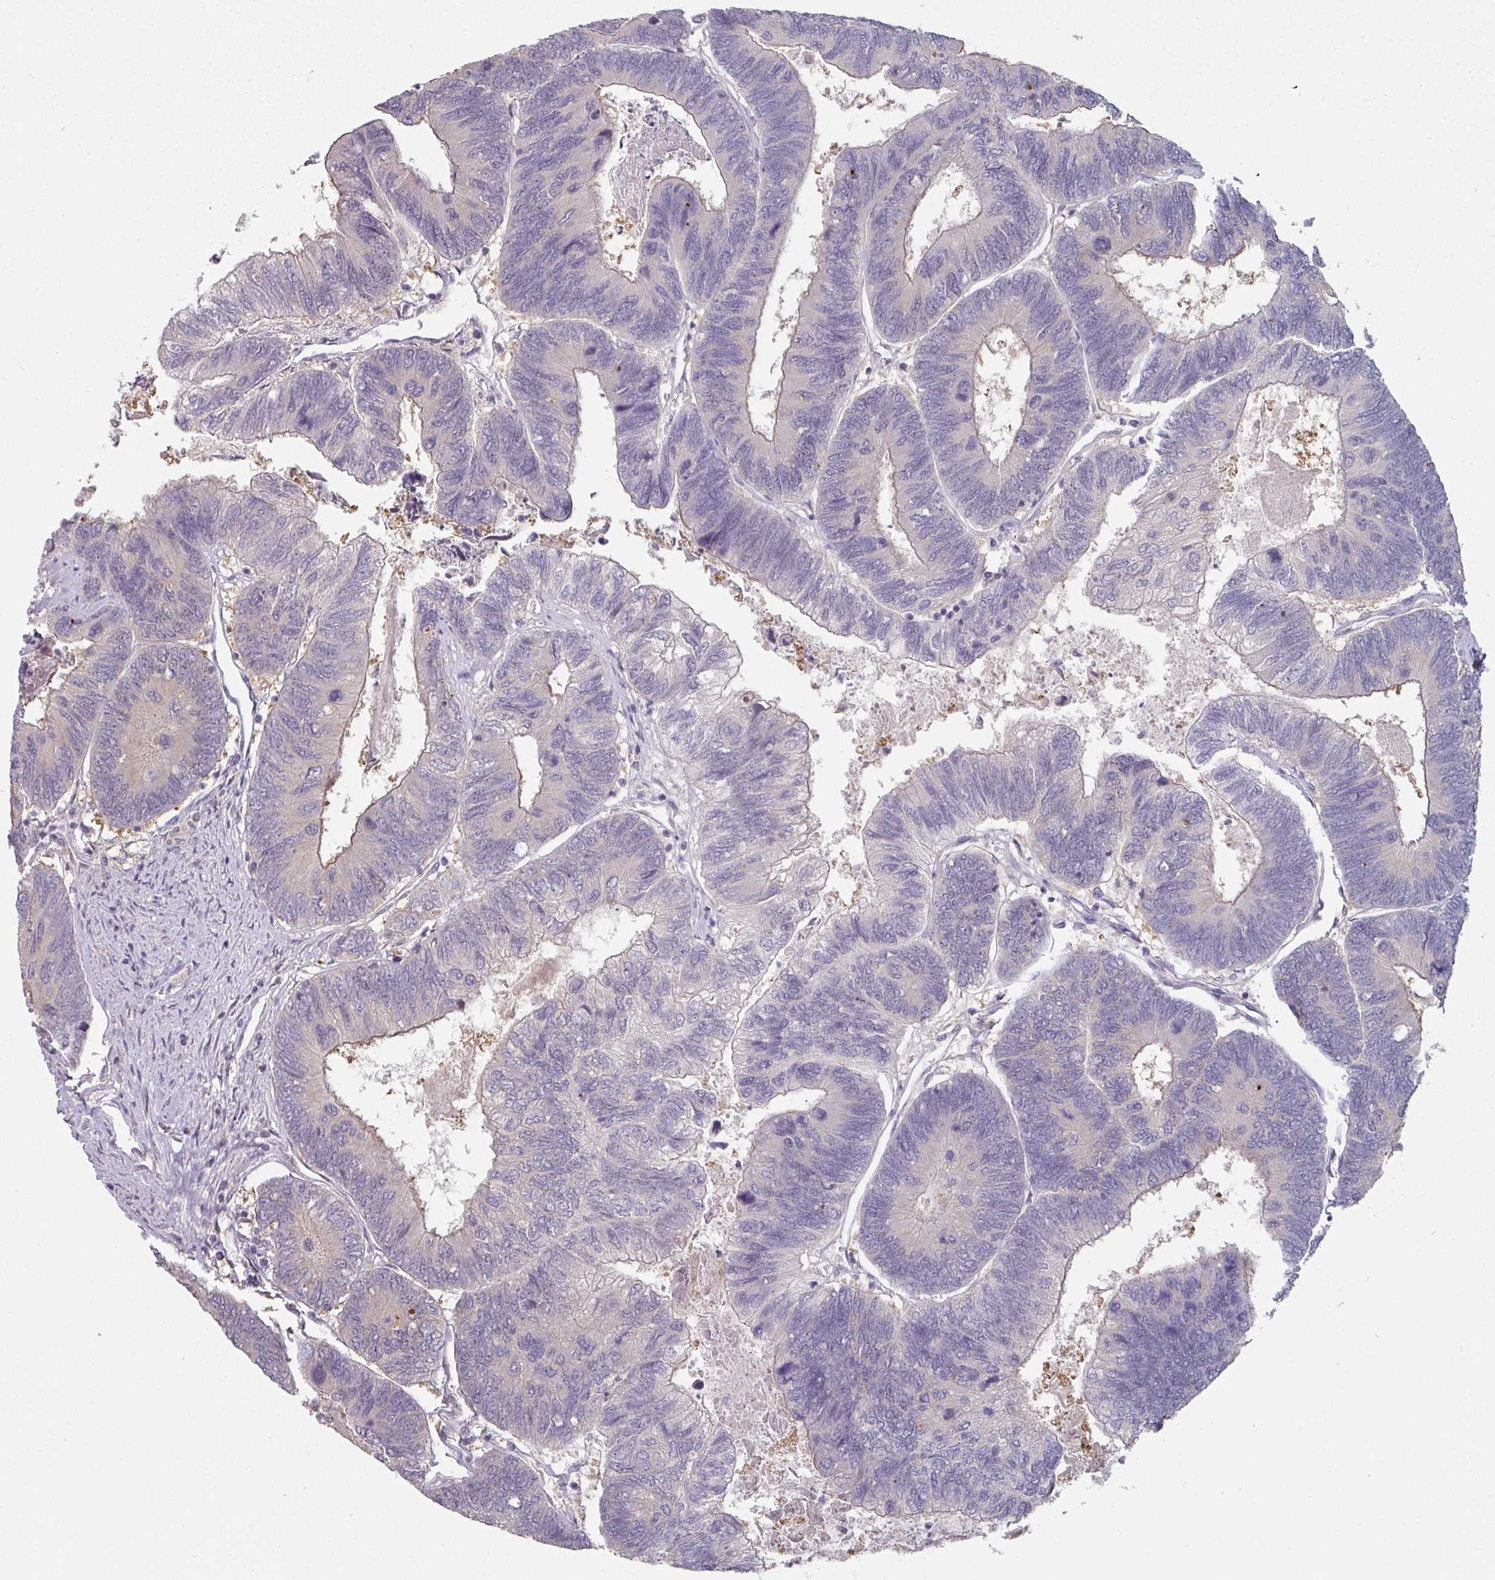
{"staining": {"intensity": "weak", "quantity": "<25%", "location": "cytoplasmic/membranous"}, "tissue": "colorectal cancer", "cell_type": "Tumor cells", "image_type": "cancer", "snomed": [{"axis": "morphology", "description": "Adenocarcinoma, NOS"}, {"axis": "topography", "description": "Colon"}], "caption": "The micrograph shows no significant positivity in tumor cells of colorectal cancer.", "gene": "ZBTB6", "patient": {"sex": "female", "age": 67}}